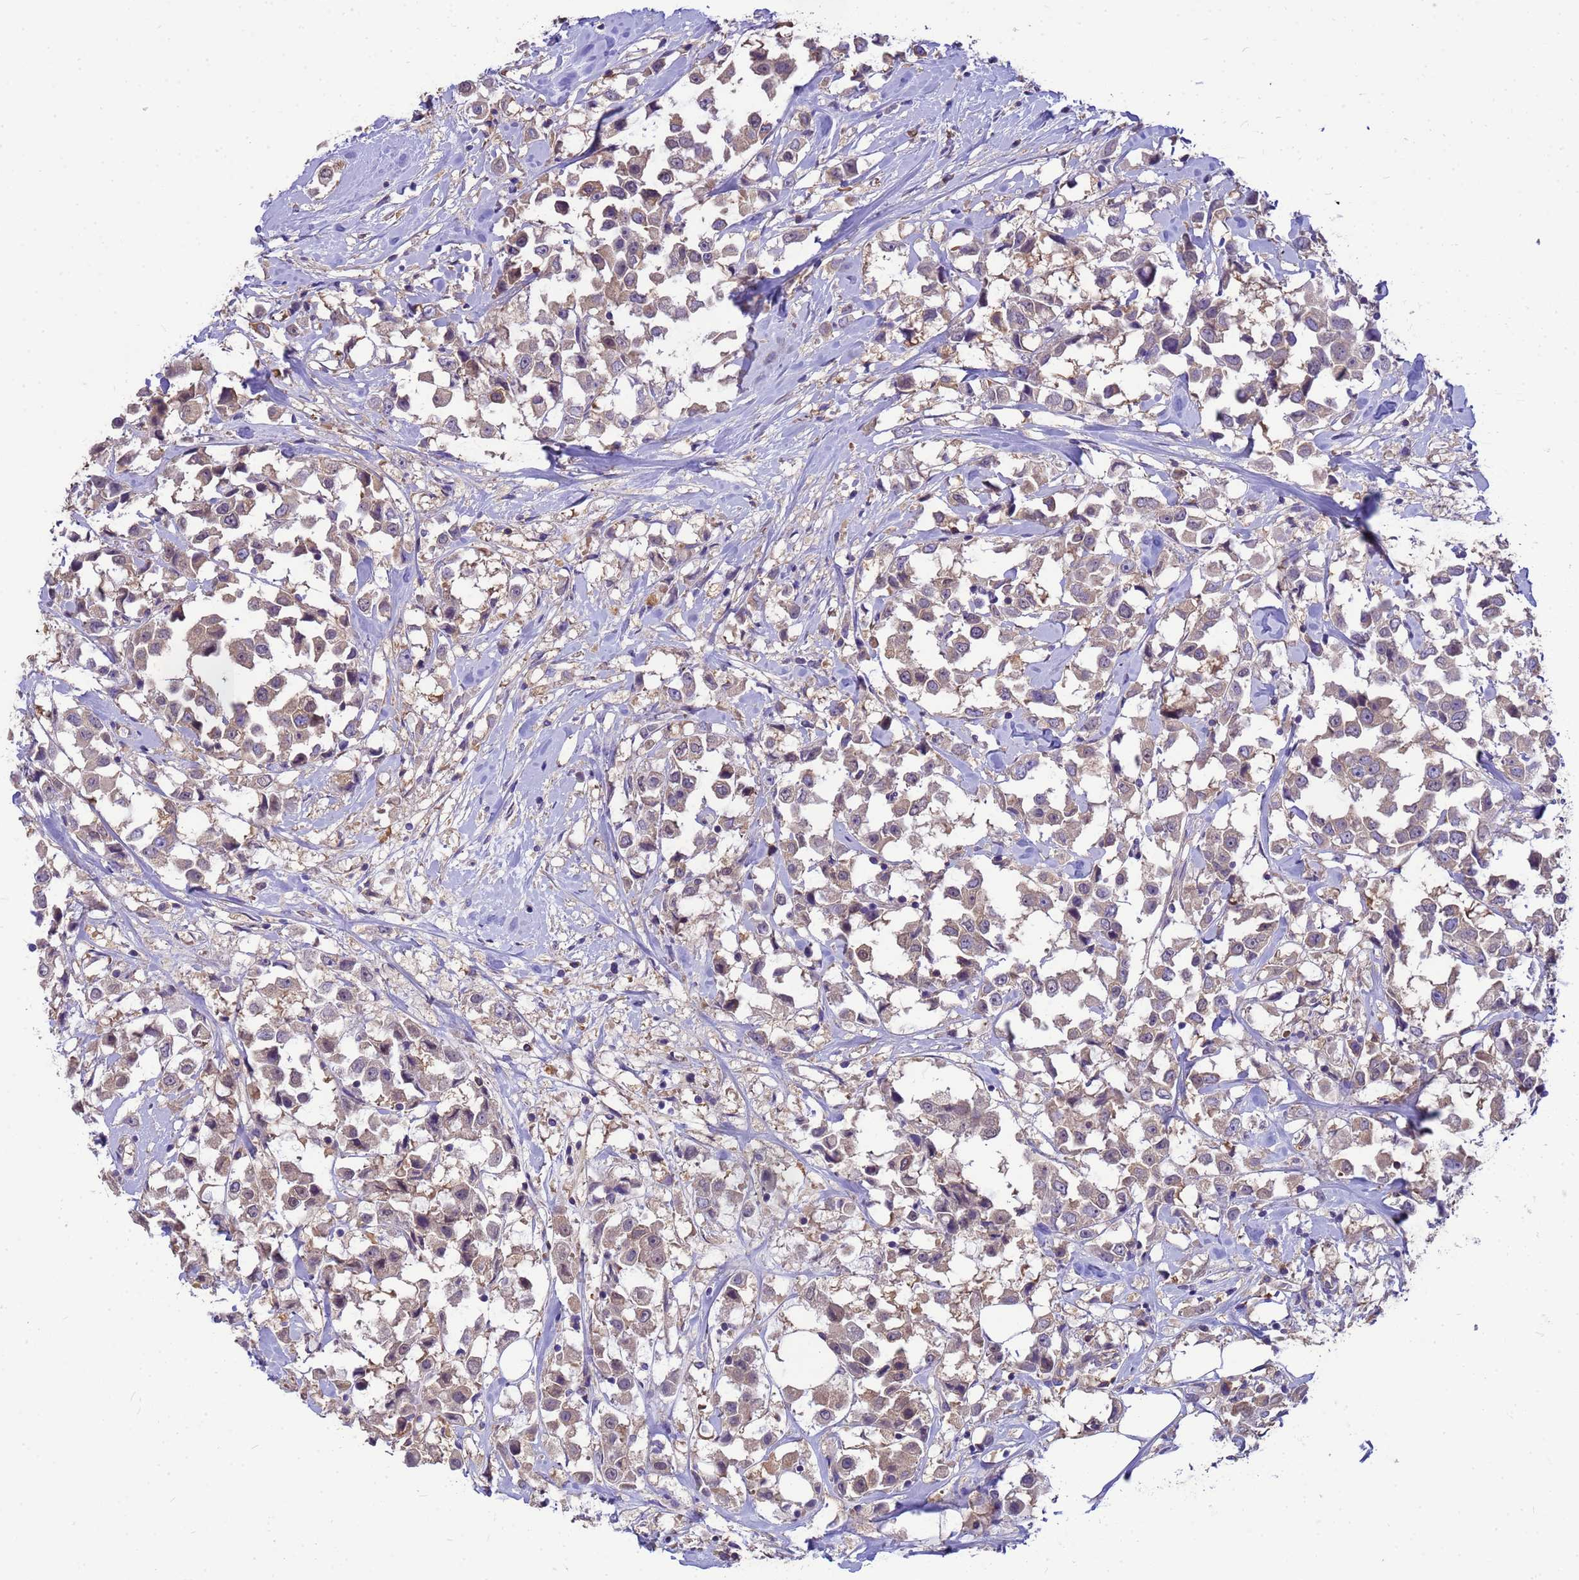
{"staining": {"intensity": "weak", "quantity": ">75%", "location": "cytoplasmic/membranous"}, "tissue": "breast cancer", "cell_type": "Tumor cells", "image_type": "cancer", "snomed": [{"axis": "morphology", "description": "Duct carcinoma"}, {"axis": "topography", "description": "Breast"}], "caption": "The immunohistochemical stain labels weak cytoplasmic/membranous expression in tumor cells of breast intraductal carcinoma tissue. (DAB IHC, brown staining for protein, blue staining for nuclei).", "gene": "TUBB1", "patient": {"sex": "female", "age": 61}}